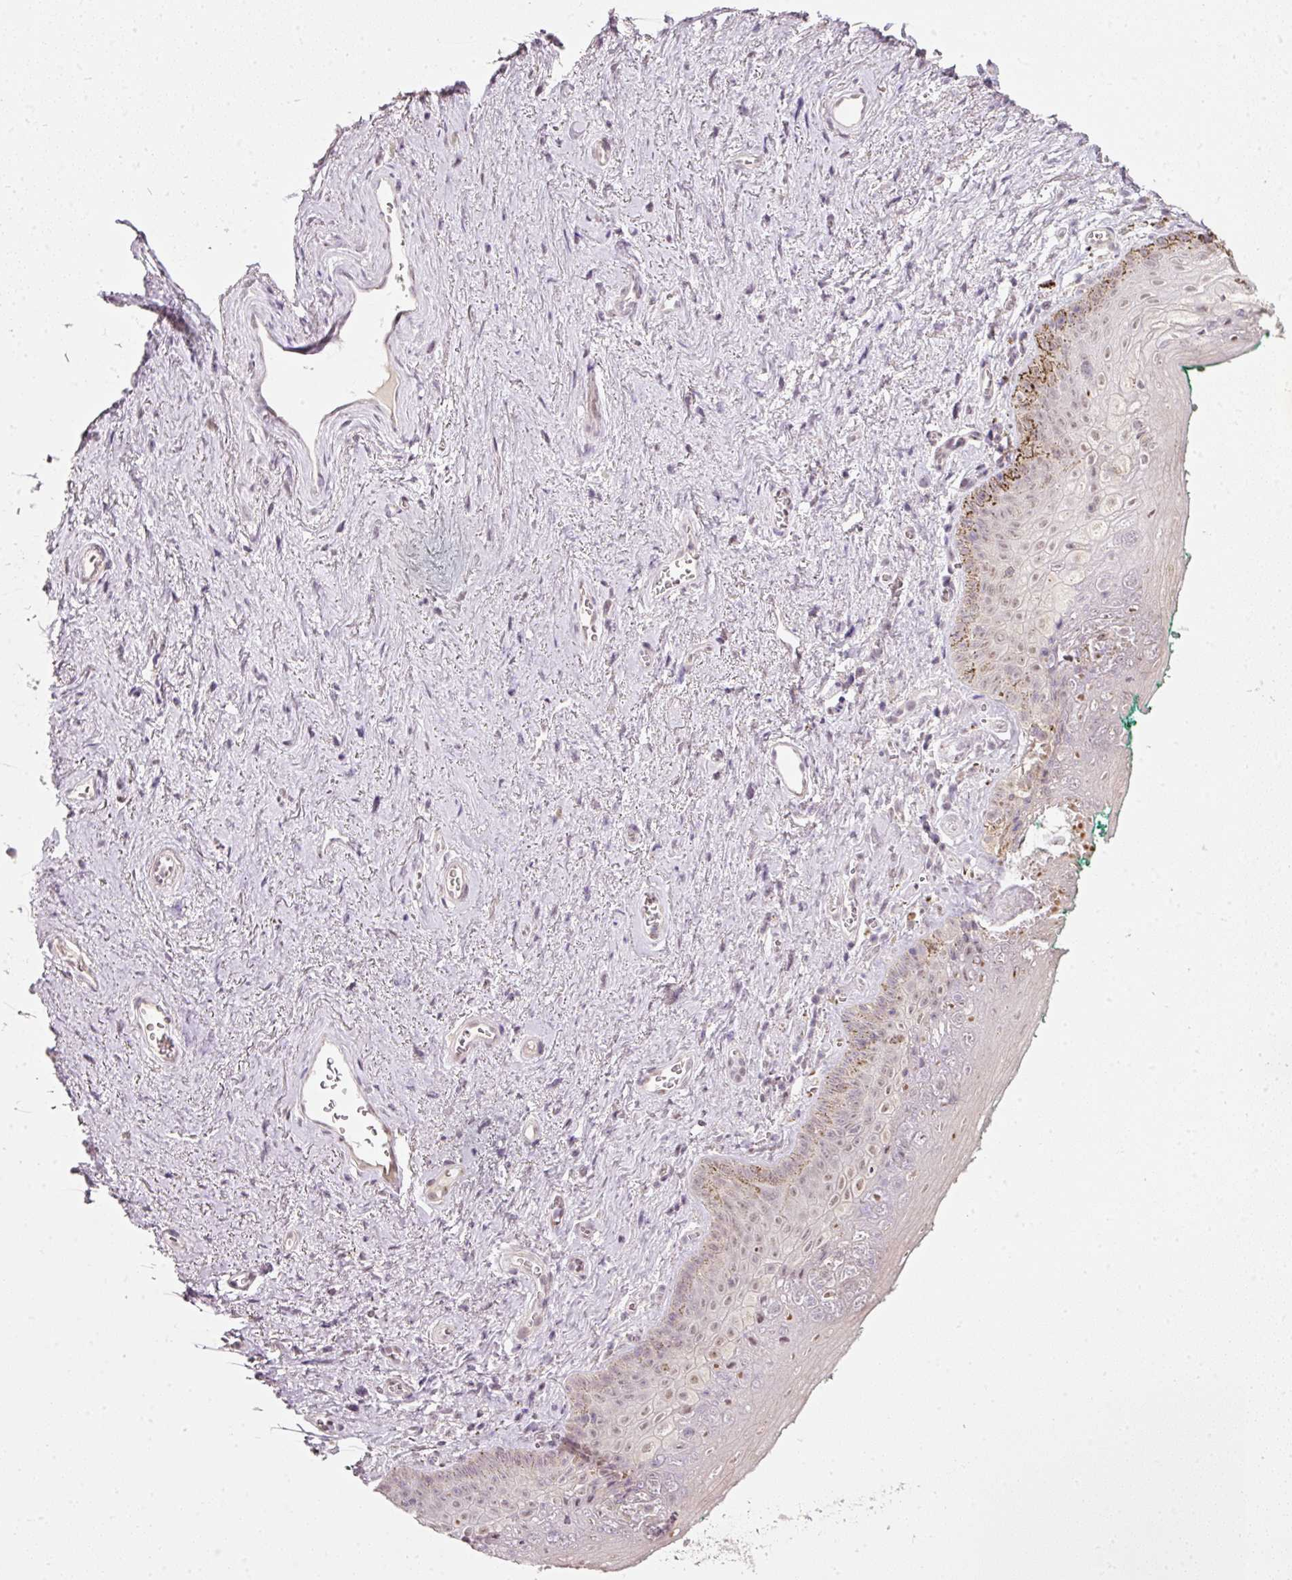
{"staining": {"intensity": "weak", "quantity": "25%-75%", "location": "nuclear"}, "tissue": "vagina", "cell_type": "Squamous epithelial cells", "image_type": "normal", "snomed": [{"axis": "morphology", "description": "Normal tissue, NOS"}, {"axis": "topography", "description": "Vulva"}, {"axis": "topography", "description": "Vagina"}, {"axis": "topography", "description": "Peripheral nerve tissue"}], "caption": "A low amount of weak nuclear positivity is seen in about 25%-75% of squamous epithelial cells in normal vagina.", "gene": "FSTL3", "patient": {"sex": "female", "age": 66}}